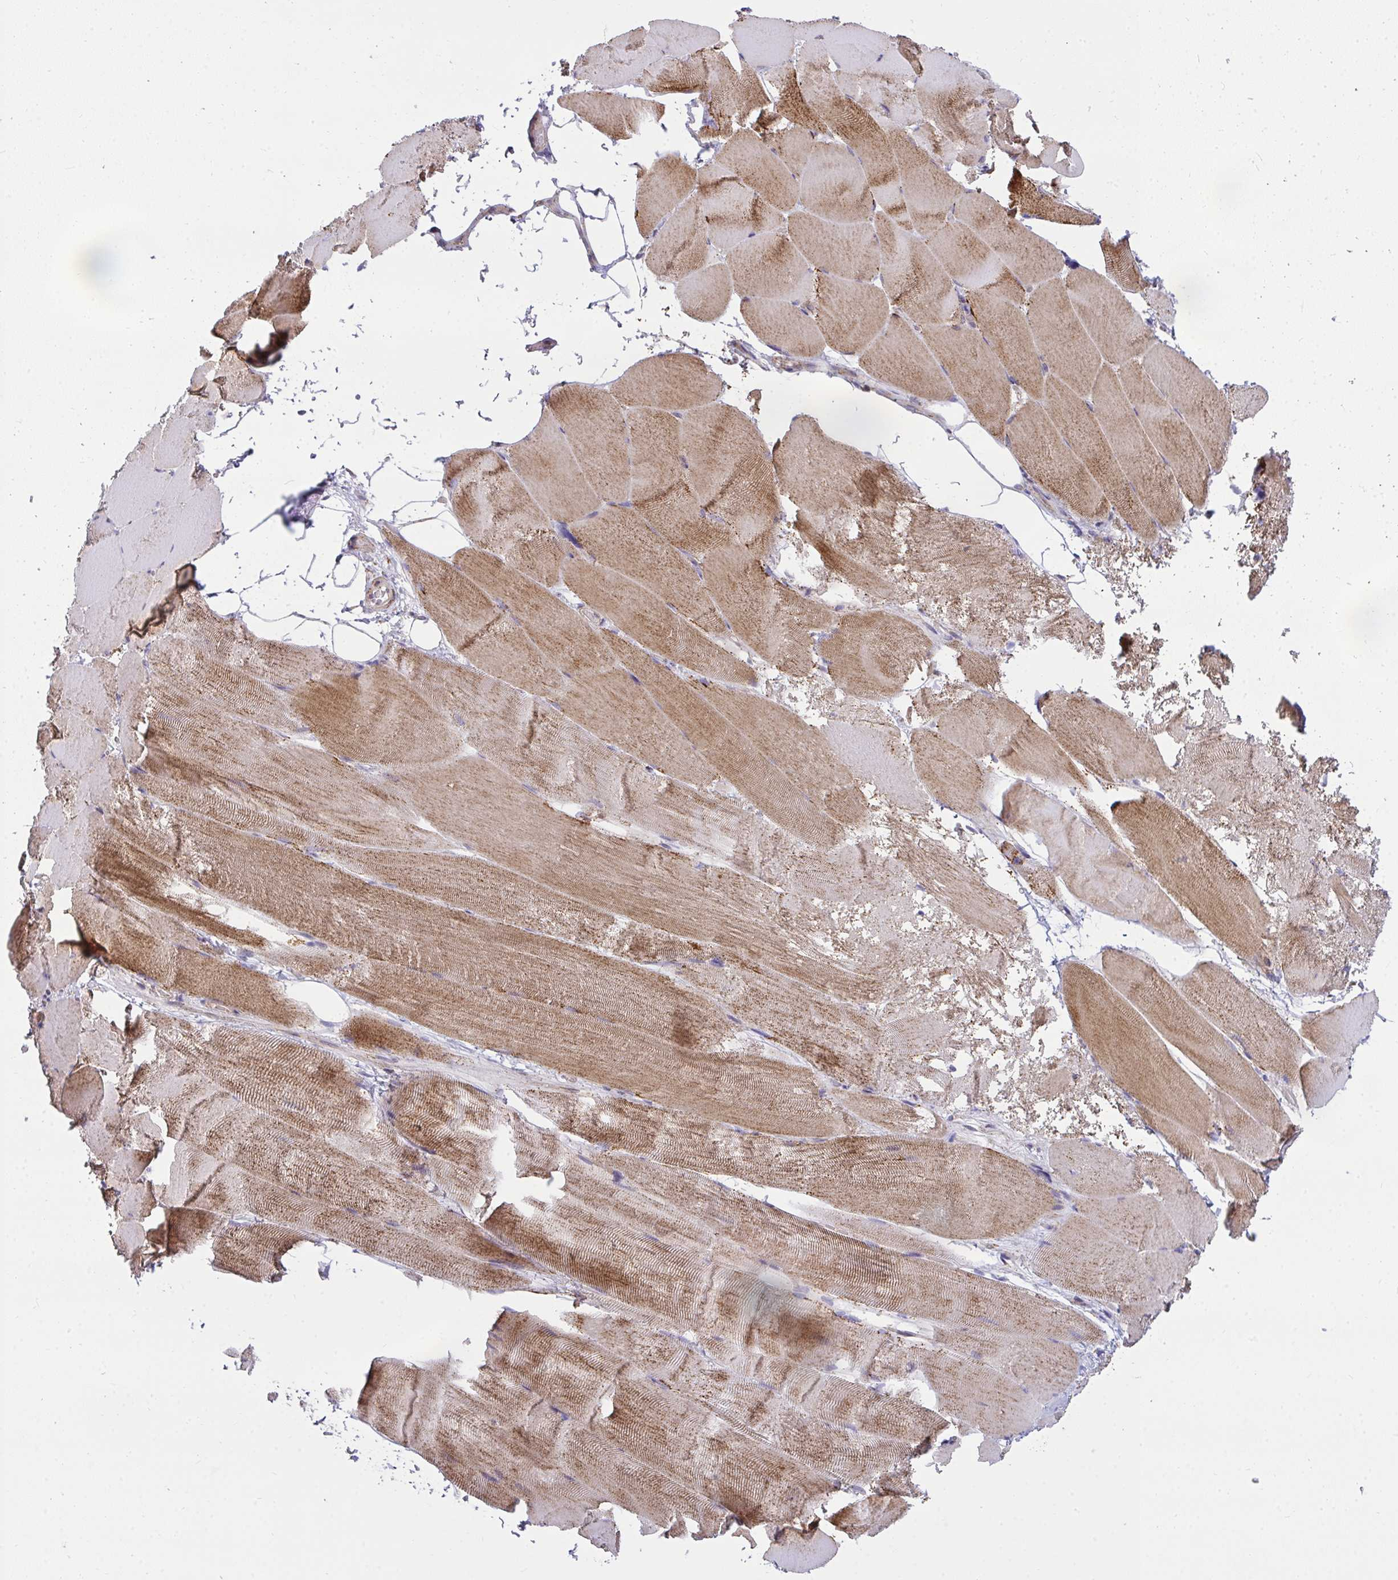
{"staining": {"intensity": "moderate", "quantity": "25%-75%", "location": "cytoplasmic/membranous"}, "tissue": "skeletal muscle", "cell_type": "Myocytes", "image_type": "normal", "snomed": [{"axis": "morphology", "description": "Normal tissue, NOS"}, {"axis": "topography", "description": "Skeletal muscle"}], "caption": "Immunohistochemical staining of unremarkable skeletal muscle shows medium levels of moderate cytoplasmic/membranous staining in about 25%-75% of myocytes.", "gene": "SRRM4", "patient": {"sex": "female", "age": 64}}